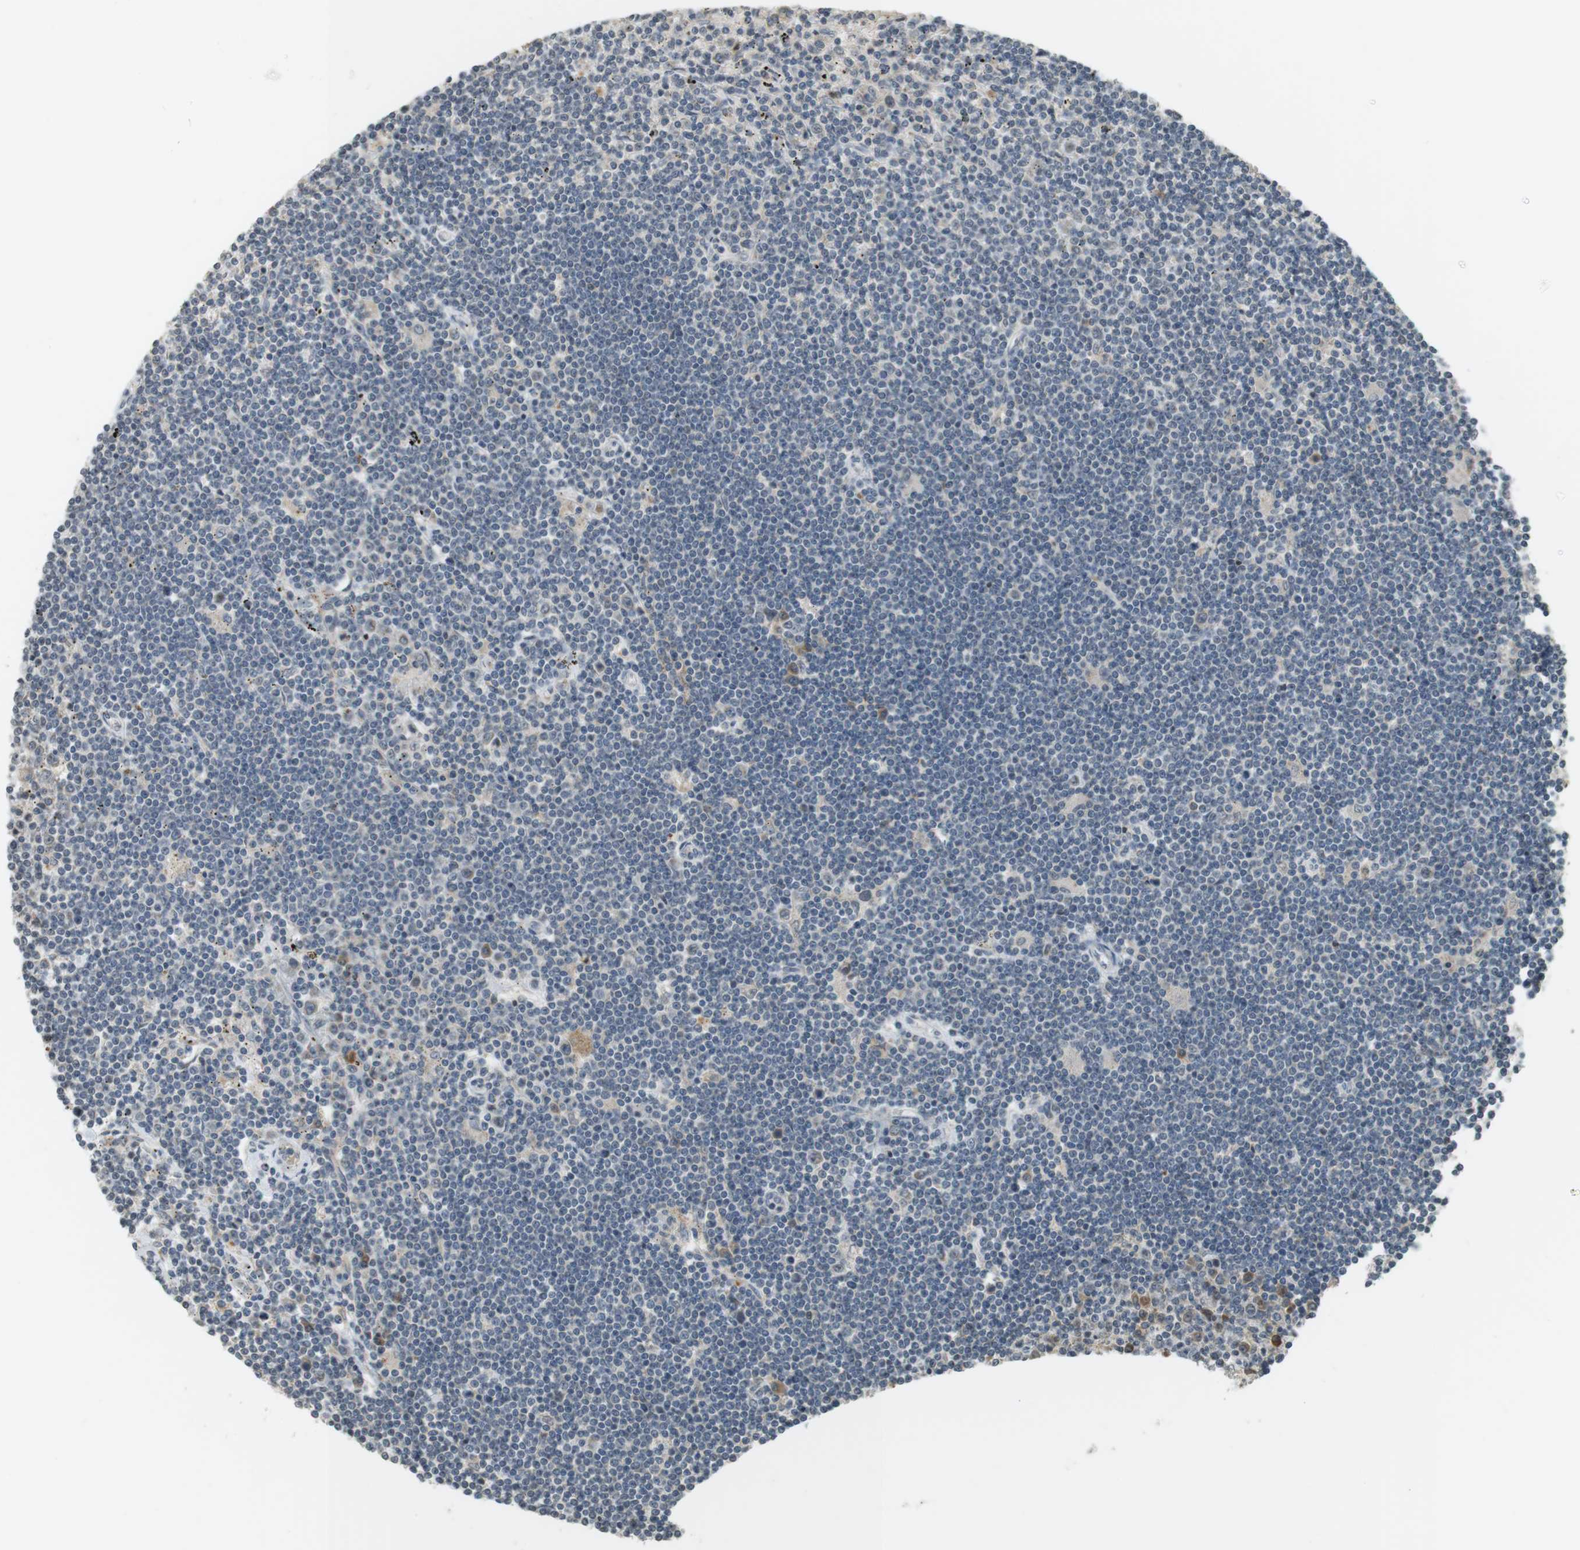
{"staining": {"intensity": "moderate", "quantity": "<25%", "location": "cytoplasmic/membranous"}, "tissue": "lymphoma", "cell_type": "Tumor cells", "image_type": "cancer", "snomed": [{"axis": "morphology", "description": "Malignant lymphoma, non-Hodgkin's type, Low grade"}, {"axis": "topography", "description": "Spleen"}], "caption": "A high-resolution image shows immunohistochemistry (IHC) staining of lymphoma, which reveals moderate cytoplasmic/membranous positivity in approximately <25% of tumor cells.", "gene": "SRR", "patient": {"sex": "male", "age": 76}}